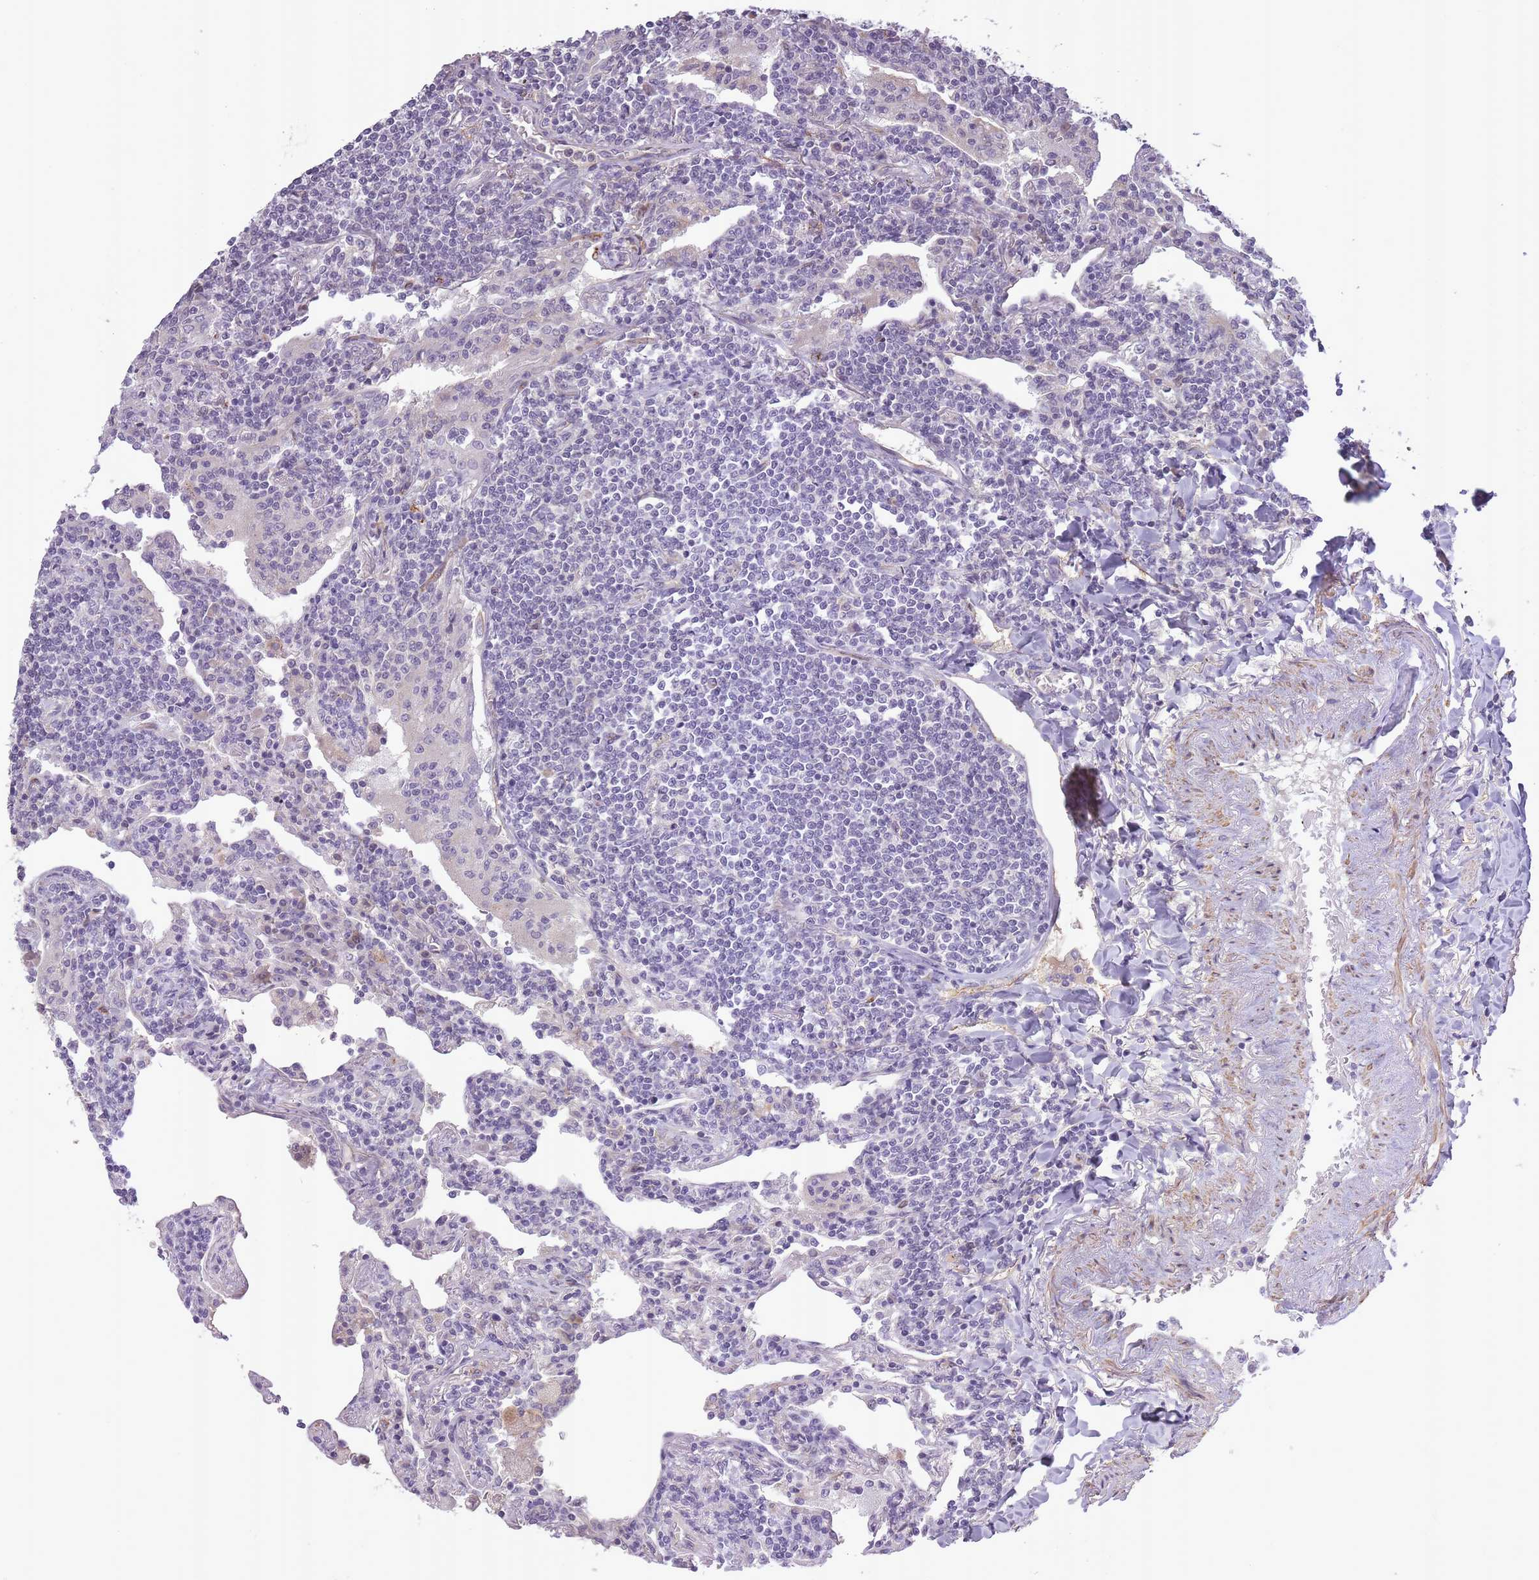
{"staining": {"intensity": "negative", "quantity": "none", "location": "none"}, "tissue": "lymphoma", "cell_type": "Tumor cells", "image_type": "cancer", "snomed": [{"axis": "morphology", "description": "Malignant lymphoma, non-Hodgkin's type, Low grade"}, {"axis": "topography", "description": "Lung"}], "caption": "Immunohistochemistry (IHC) of lymphoma shows no positivity in tumor cells.", "gene": "SLC8A2", "patient": {"sex": "female", "age": 71}}